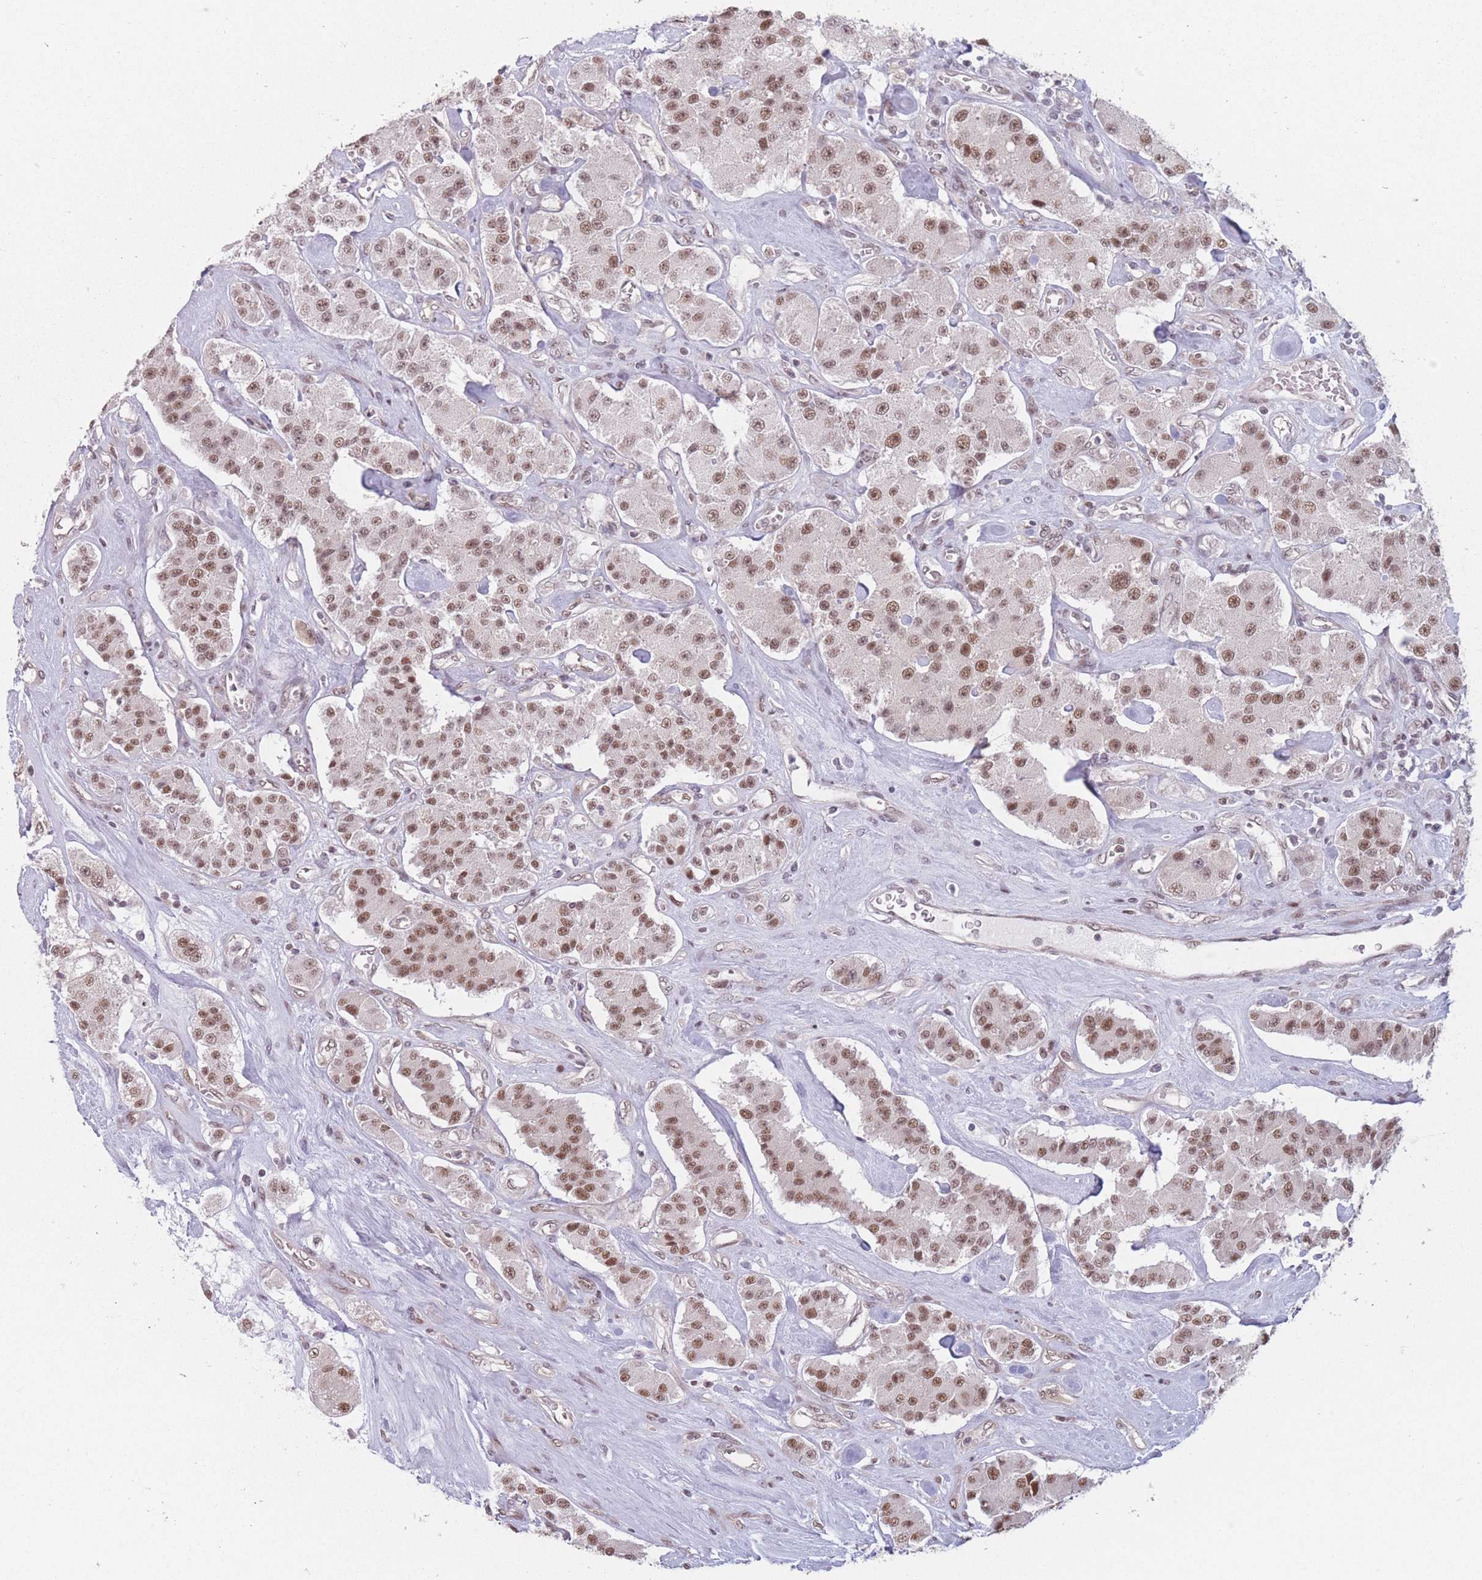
{"staining": {"intensity": "moderate", "quantity": ">75%", "location": "nuclear"}, "tissue": "carcinoid", "cell_type": "Tumor cells", "image_type": "cancer", "snomed": [{"axis": "morphology", "description": "Carcinoid, malignant, NOS"}, {"axis": "topography", "description": "Pancreas"}], "caption": "This photomicrograph shows immunohistochemistry staining of human malignant carcinoid, with medium moderate nuclear positivity in about >75% of tumor cells.", "gene": "SUPT6H", "patient": {"sex": "male", "age": 41}}